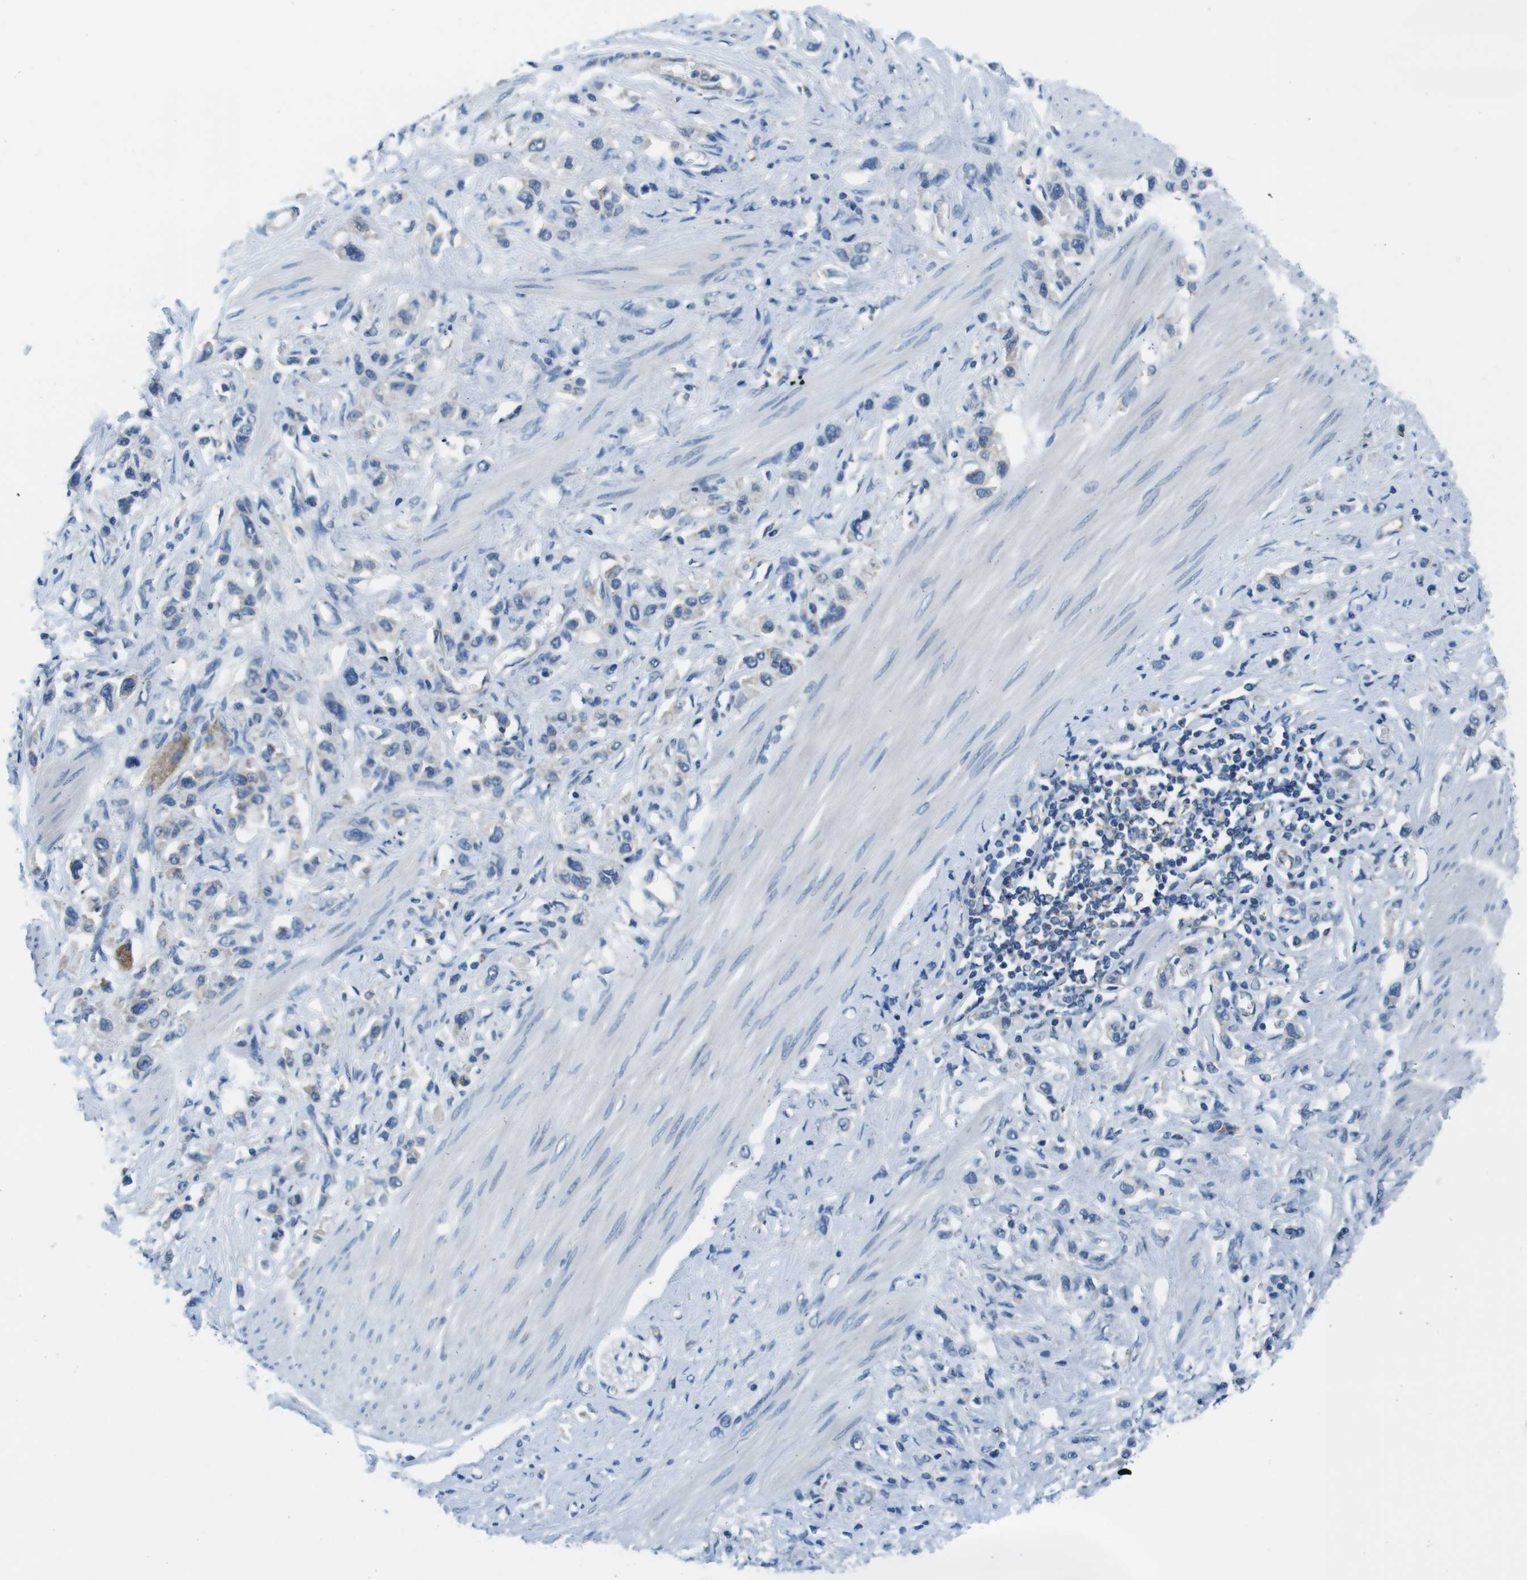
{"staining": {"intensity": "weak", "quantity": "25%-75%", "location": "cytoplasmic/membranous"}, "tissue": "stomach cancer", "cell_type": "Tumor cells", "image_type": "cancer", "snomed": [{"axis": "morphology", "description": "Adenocarcinoma, NOS"}, {"axis": "topography", "description": "Stomach"}], "caption": "Stomach adenocarcinoma stained with DAB immunohistochemistry exhibits low levels of weak cytoplasmic/membranous expression in approximately 25%-75% of tumor cells.", "gene": "EIF2B5", "patient": {"sex": "female", "age": 65}}